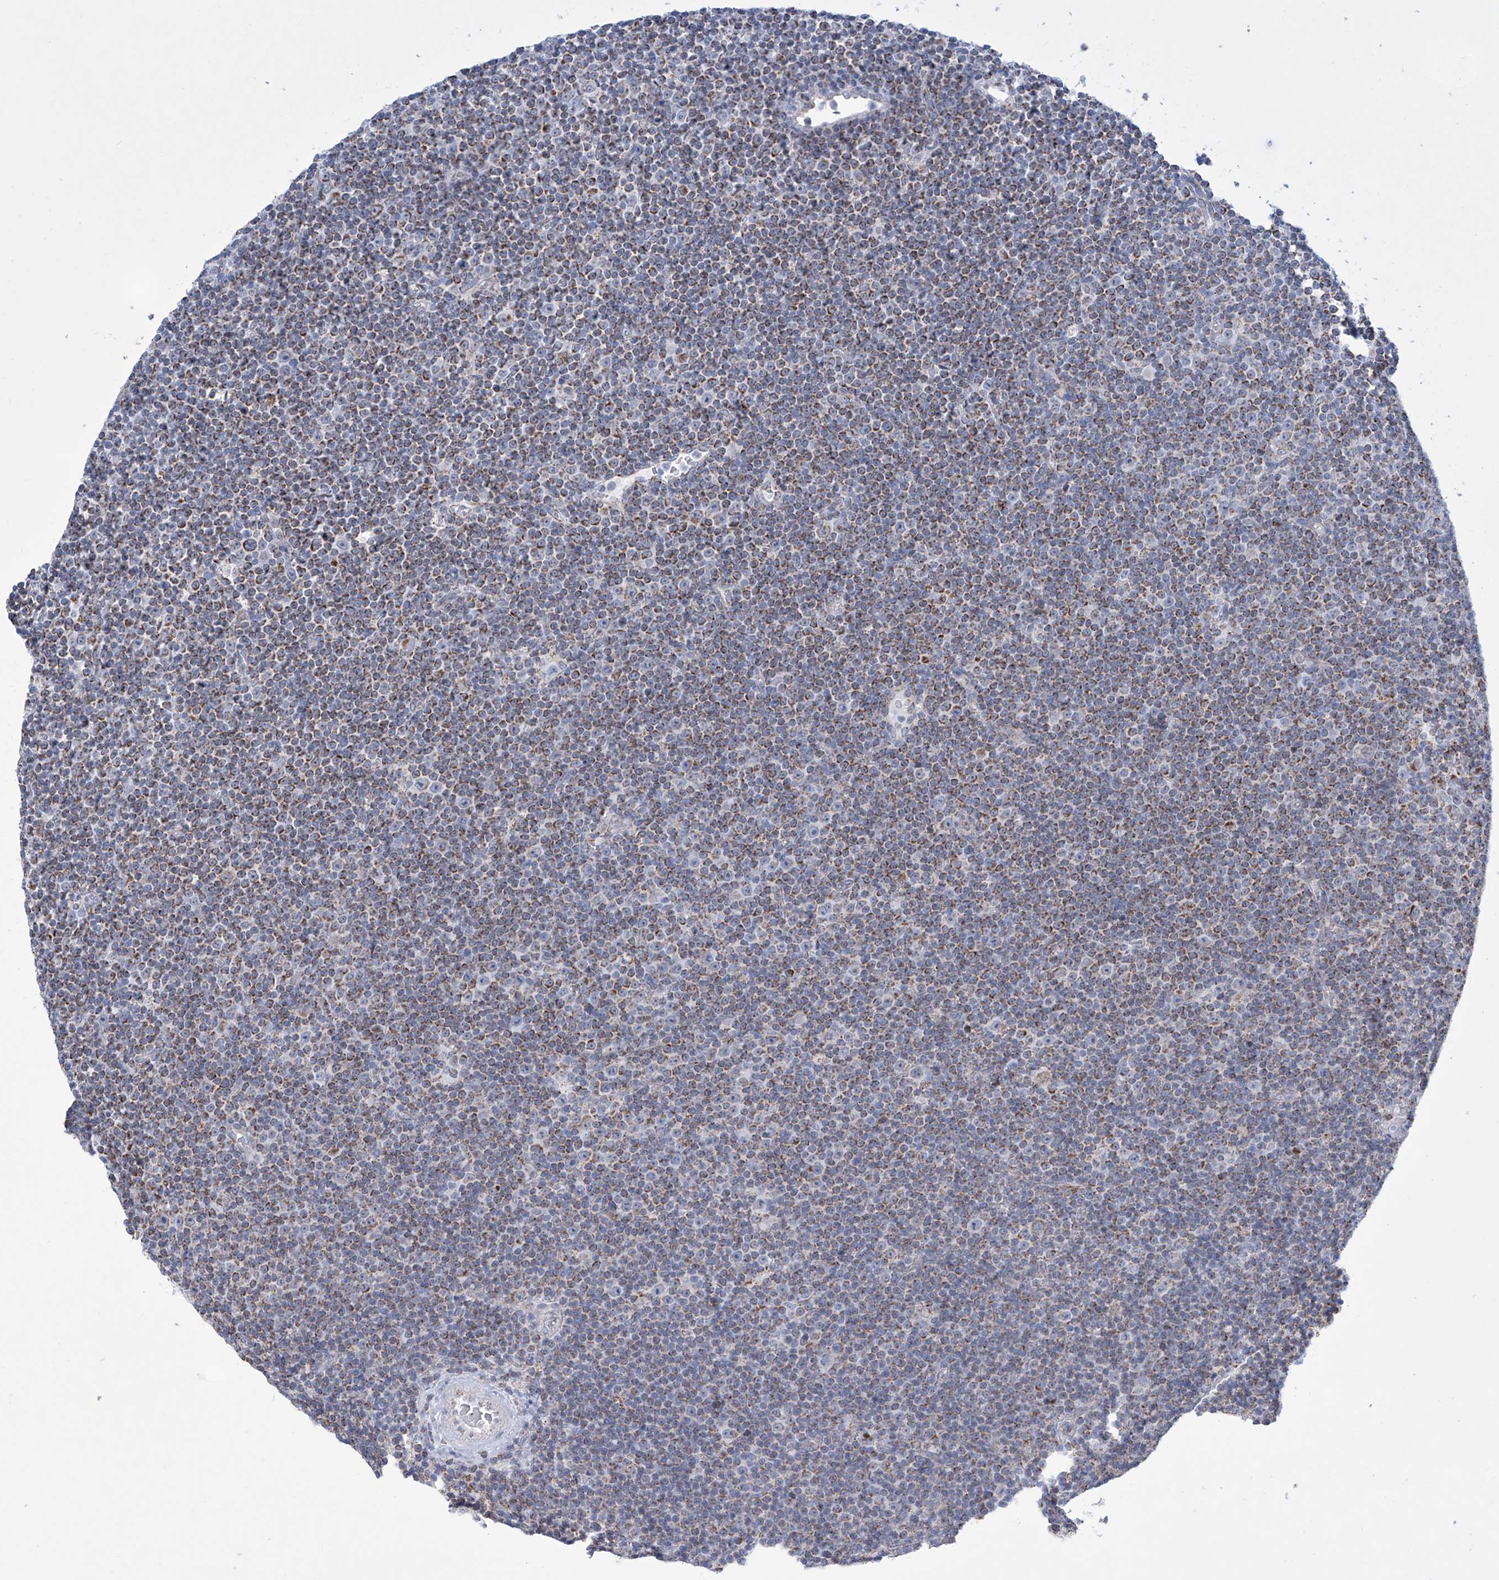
{"staining": {"intensity": "moderate", "quantity": ">75%", "location": "cytoplasmic/membranous"}, "tissue": "lymphoma", "cell_type": "Tumor cells", "image_type": "cancer", "snomed": [{"axis": "morphology", "description": "Malignant lymphoma, non-Hodgkin's type, Low grade"}, {"axis": "topography", "description": "Lymph node"}], "caption": "Human lymphoma stained for a protein (brown) shows moderate cytoplasmic/membranous positive positivity in about >75% of tumor cells.", "gene": "ALDH6A1", "patient": {"sex": "female", "age": 67}}